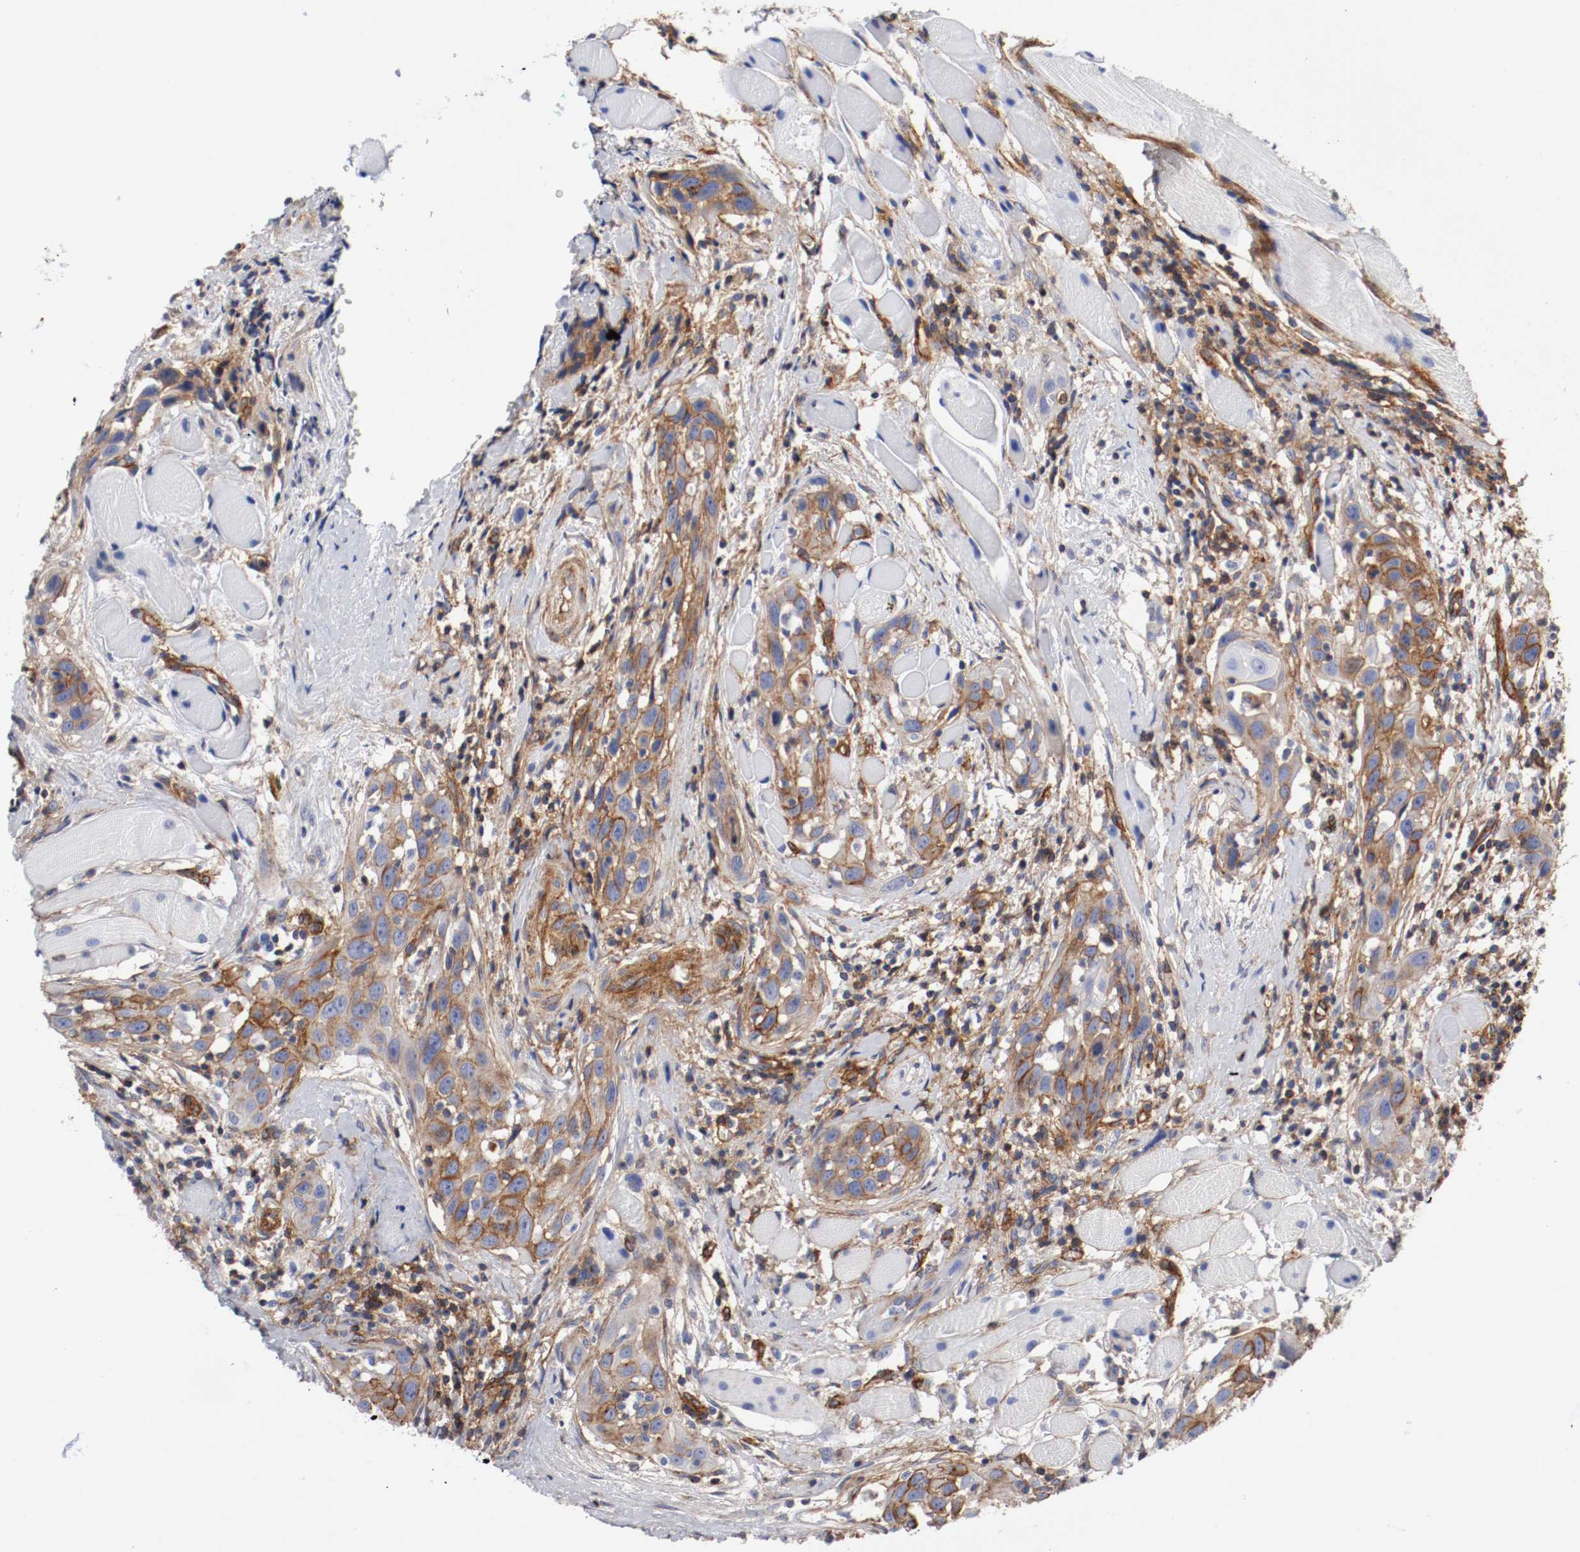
{"staining": {"intensity": "moderate", "quantity": ">75%", "location": "cytoplasmic/membranous"}, "tissue": "head and neck cancer", "cell_type": "Tumor cells", "image_type": "cancer", "snomed": [{"axis": "morphology", "description": "Squamous cell carcinoma, NOS"}, {"axis": "topography", "description": "Oral tissue"}, {"axis": "topography", "description": "Head-Neck"}], "caption": "DAB immunohistochemical staining of head and neck cancer (squamous cell carcinoma) reveals moderate cytoplasmic/membranous protein expression in approximately >75% of tumor cells. (Brightfield microscopy of DAB IHC at high magnification).", "gene": "IFITM1", "patient": {"sex": "female", "age": 50}}